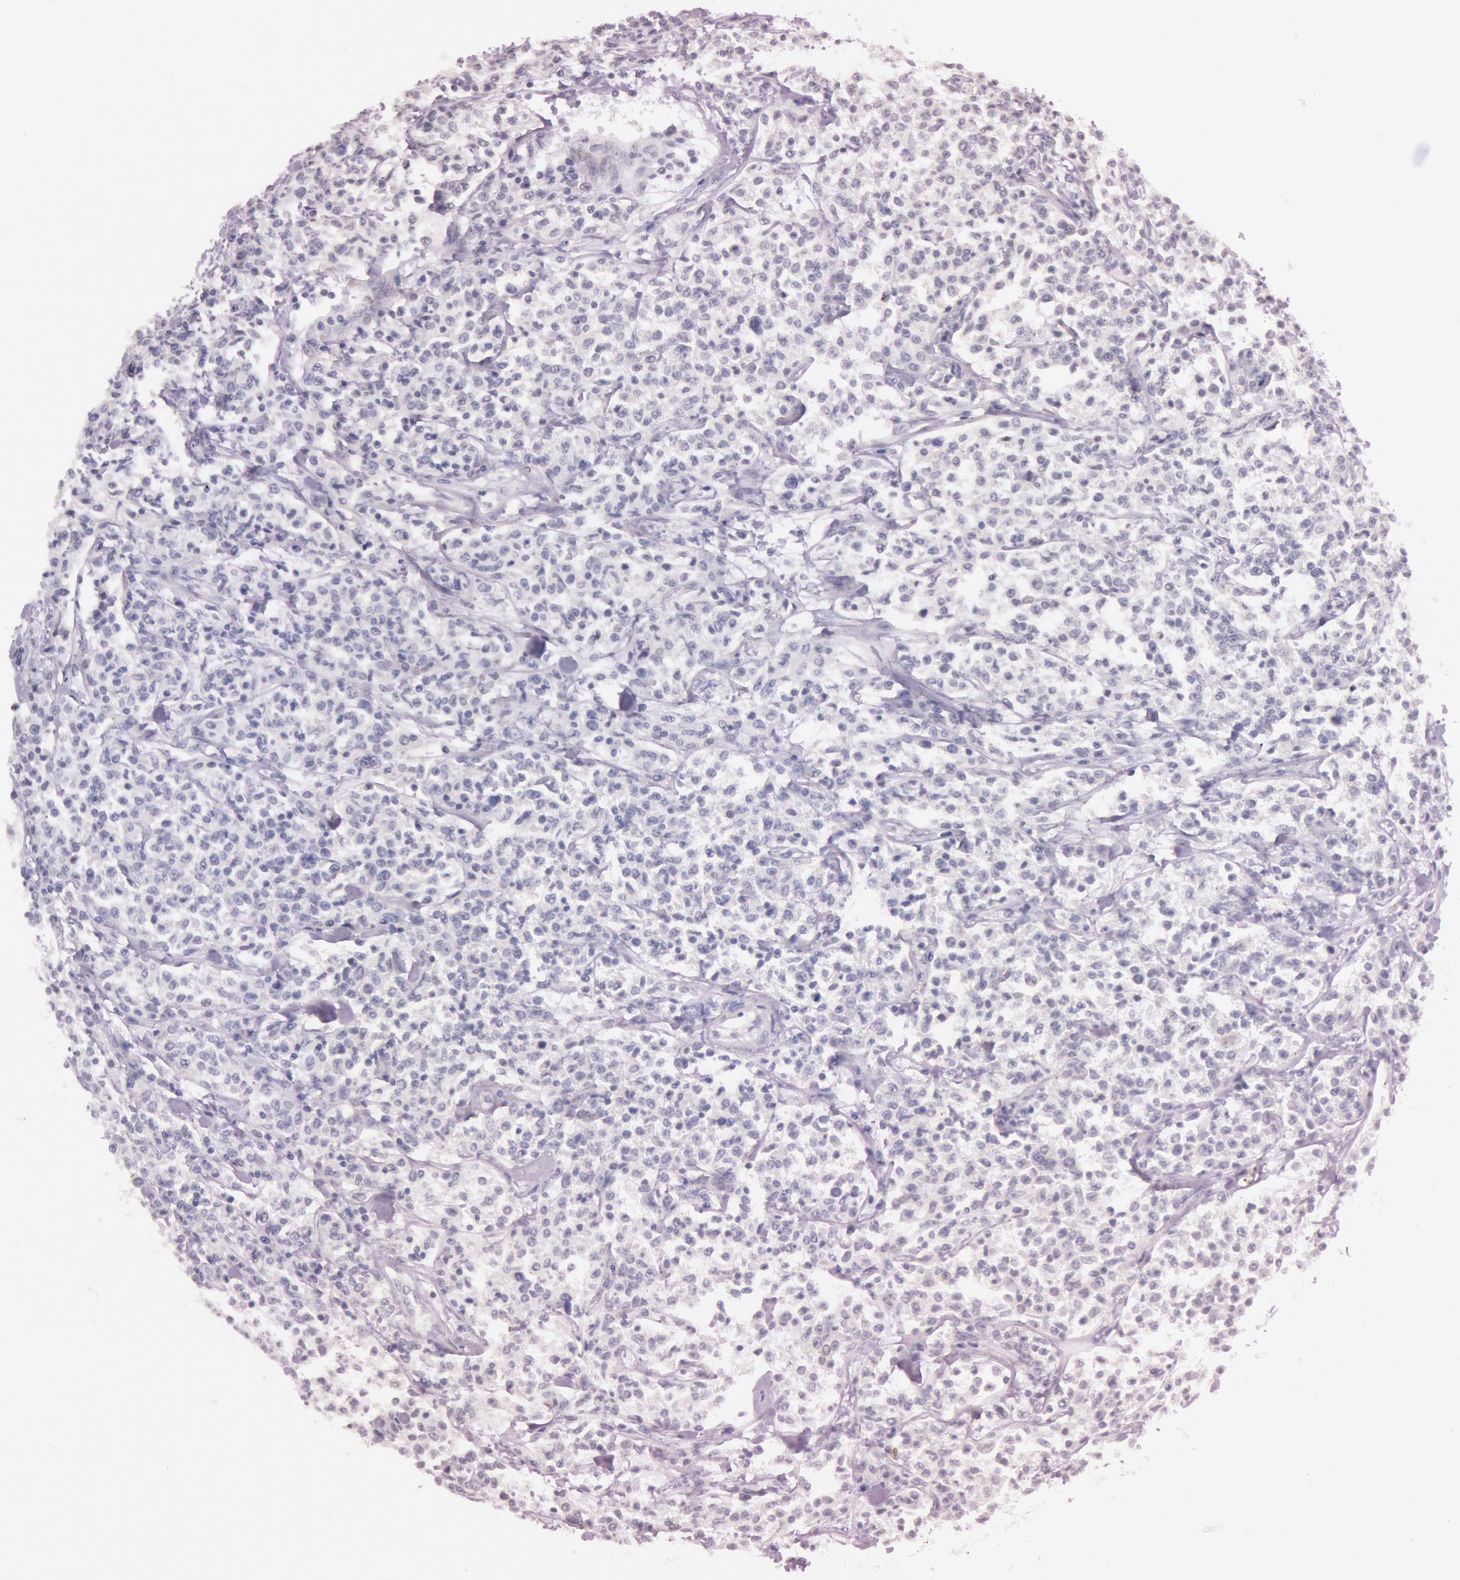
{"staining": {"intensity": "negative", "quantity": "none", "location": "none"}, "tissue": "lymphoma", "cell_type": "Tumor cells", "image_type": "cancer", "snomed": [{"axis": "morphology", "description": "Malignant lymphoma, non-Hodgkin's type, Low grade"}, {"axis": "topography", "description": "Small intestine"}], "caption": "DAB (3,3'-diaminobenzidine) immunohistochemical staining of human lymphoma demonstrates no significant positivity in tumor cells.", "gene": "KDM6A", "patient": {"sex": "female", "age": 59}}